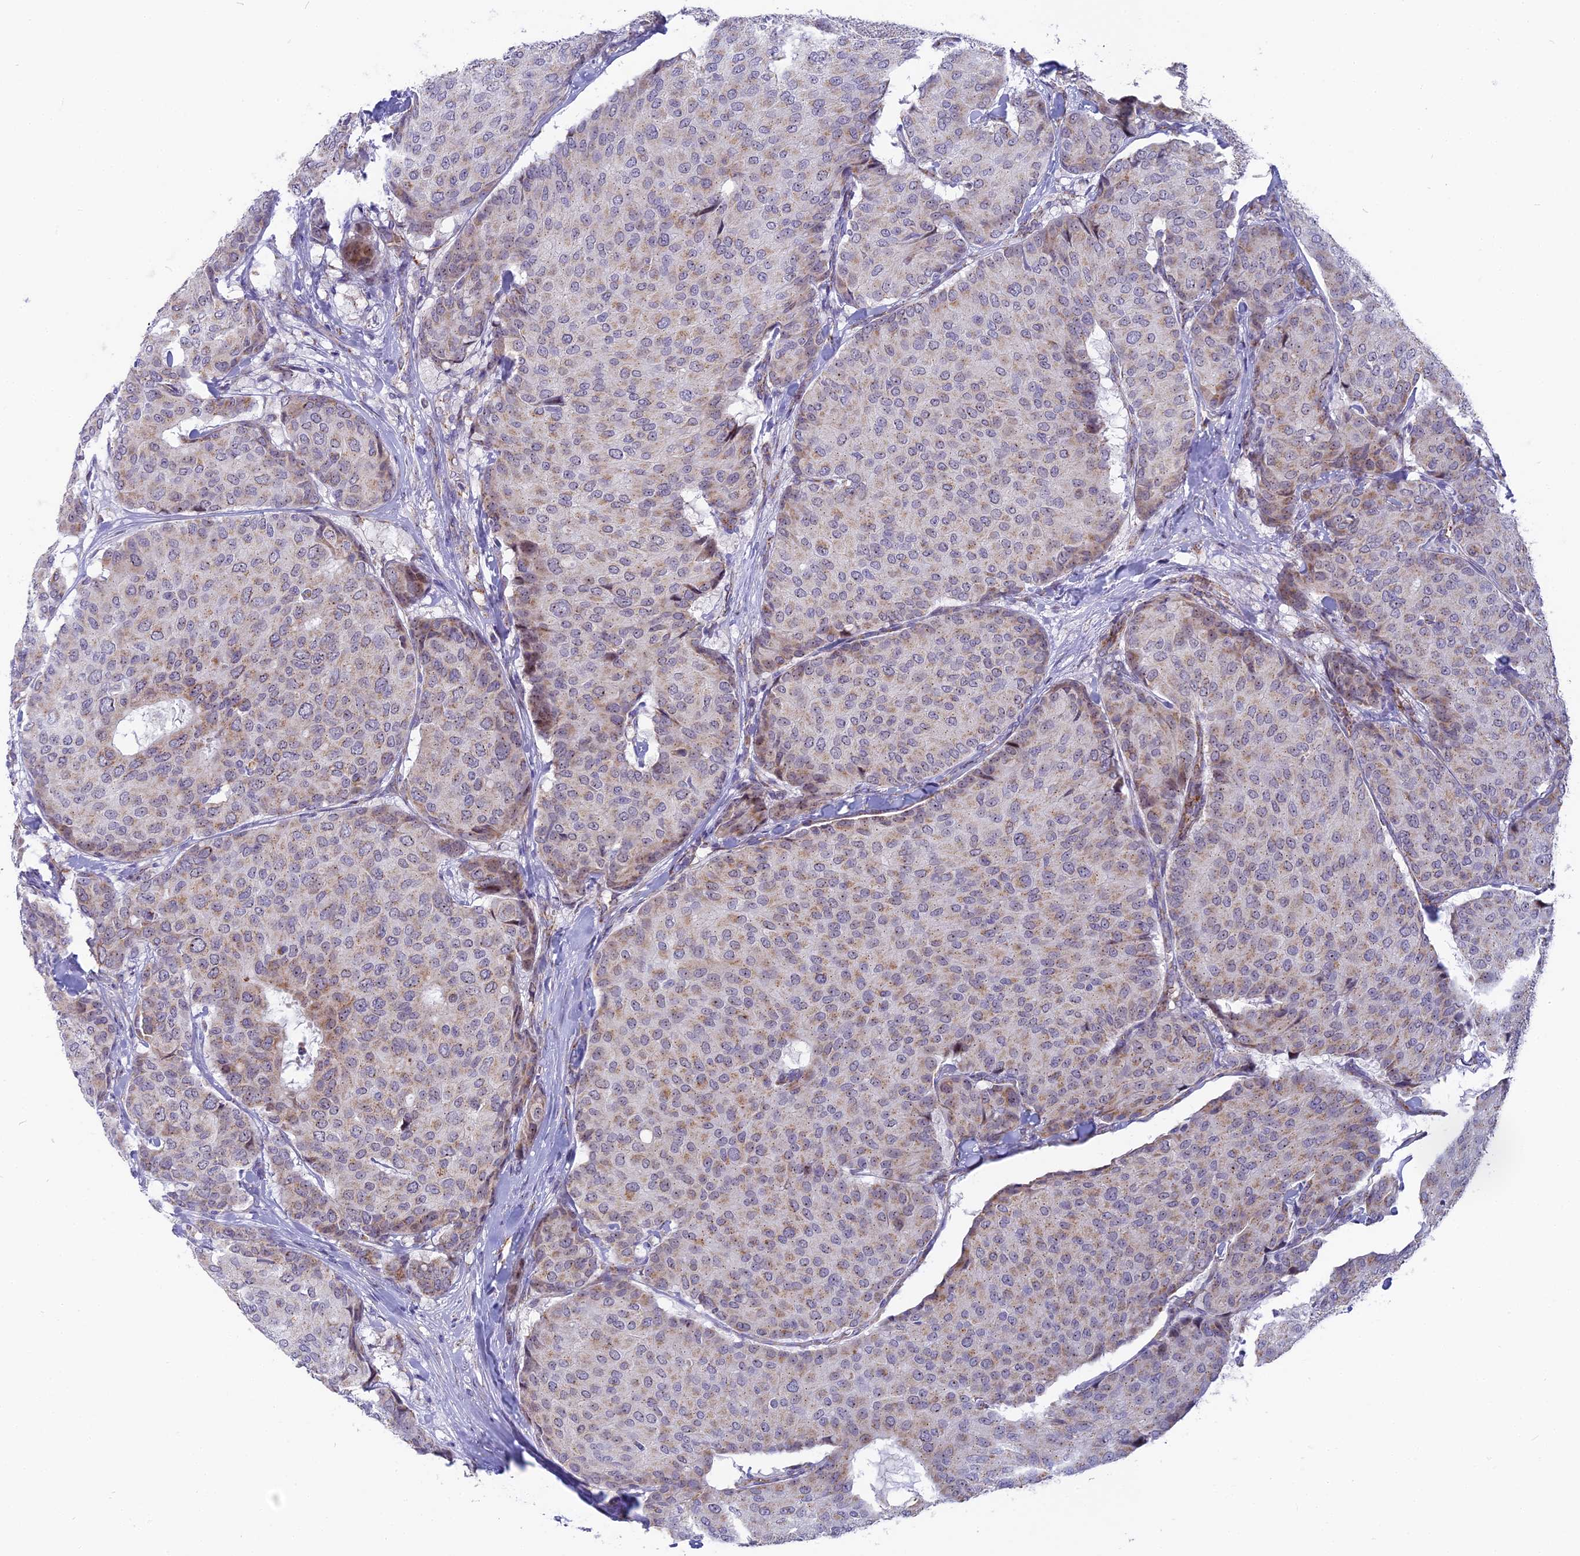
{"staining": {"intensity": "weak", "quantity": ">75%", "location": "cytoplasmic/membranous"}, "tissue": "breast cancer", "cell_type": "Tumor cells", "image_type": "cancer", "snomed": [{"axis": "morphology", "description": "Duct carcinoma"}, {"axis": "topography", "description": "Breast"}], "caption": "Tumor cells reveal weak cytoplasmic/membranous positivity in about >75% of cells in breast infiltrating ductal carcinoma.", "gene": "DTWD1", "patient": {"sex": "female", "age": 75}}